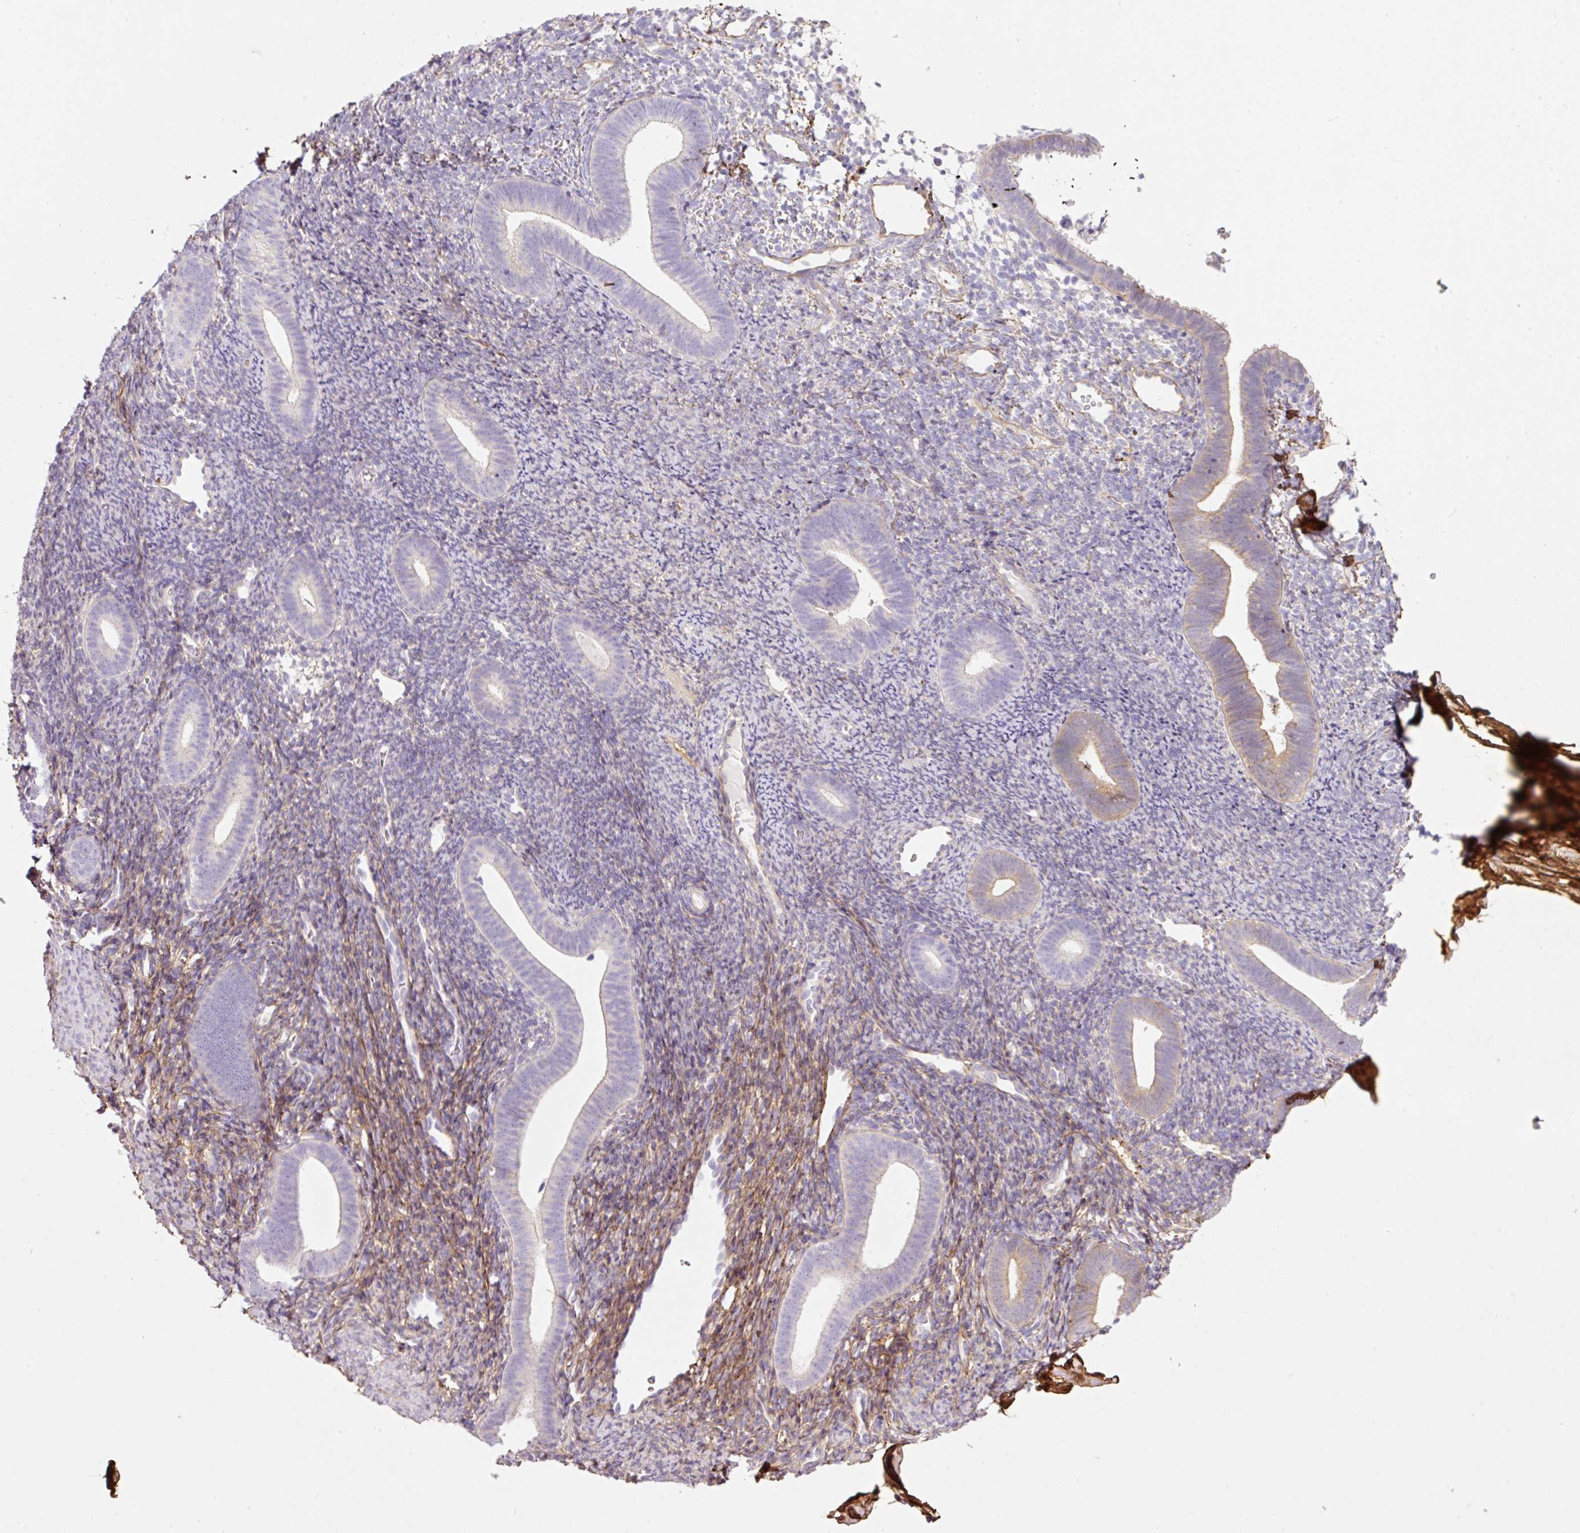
{"staining": {"intensity": "negative", "quantity": "none", "location": "none"}, "tissue": "endometrium", "cell_type": "Cells in endometrial stroma", "image_type": "normal", "snomed": [{"axis": "morphology", "description": "Normal tissue, NOS"}, {"axis": "topography", "description": "Endometrium"}], "caption": "Human endometrium stained for a protein using immunohistochemistry reveals no staining in cells in endometrial stroma.", "gene": "SOS2", "patient": {"sex": "female", "age": 39}}